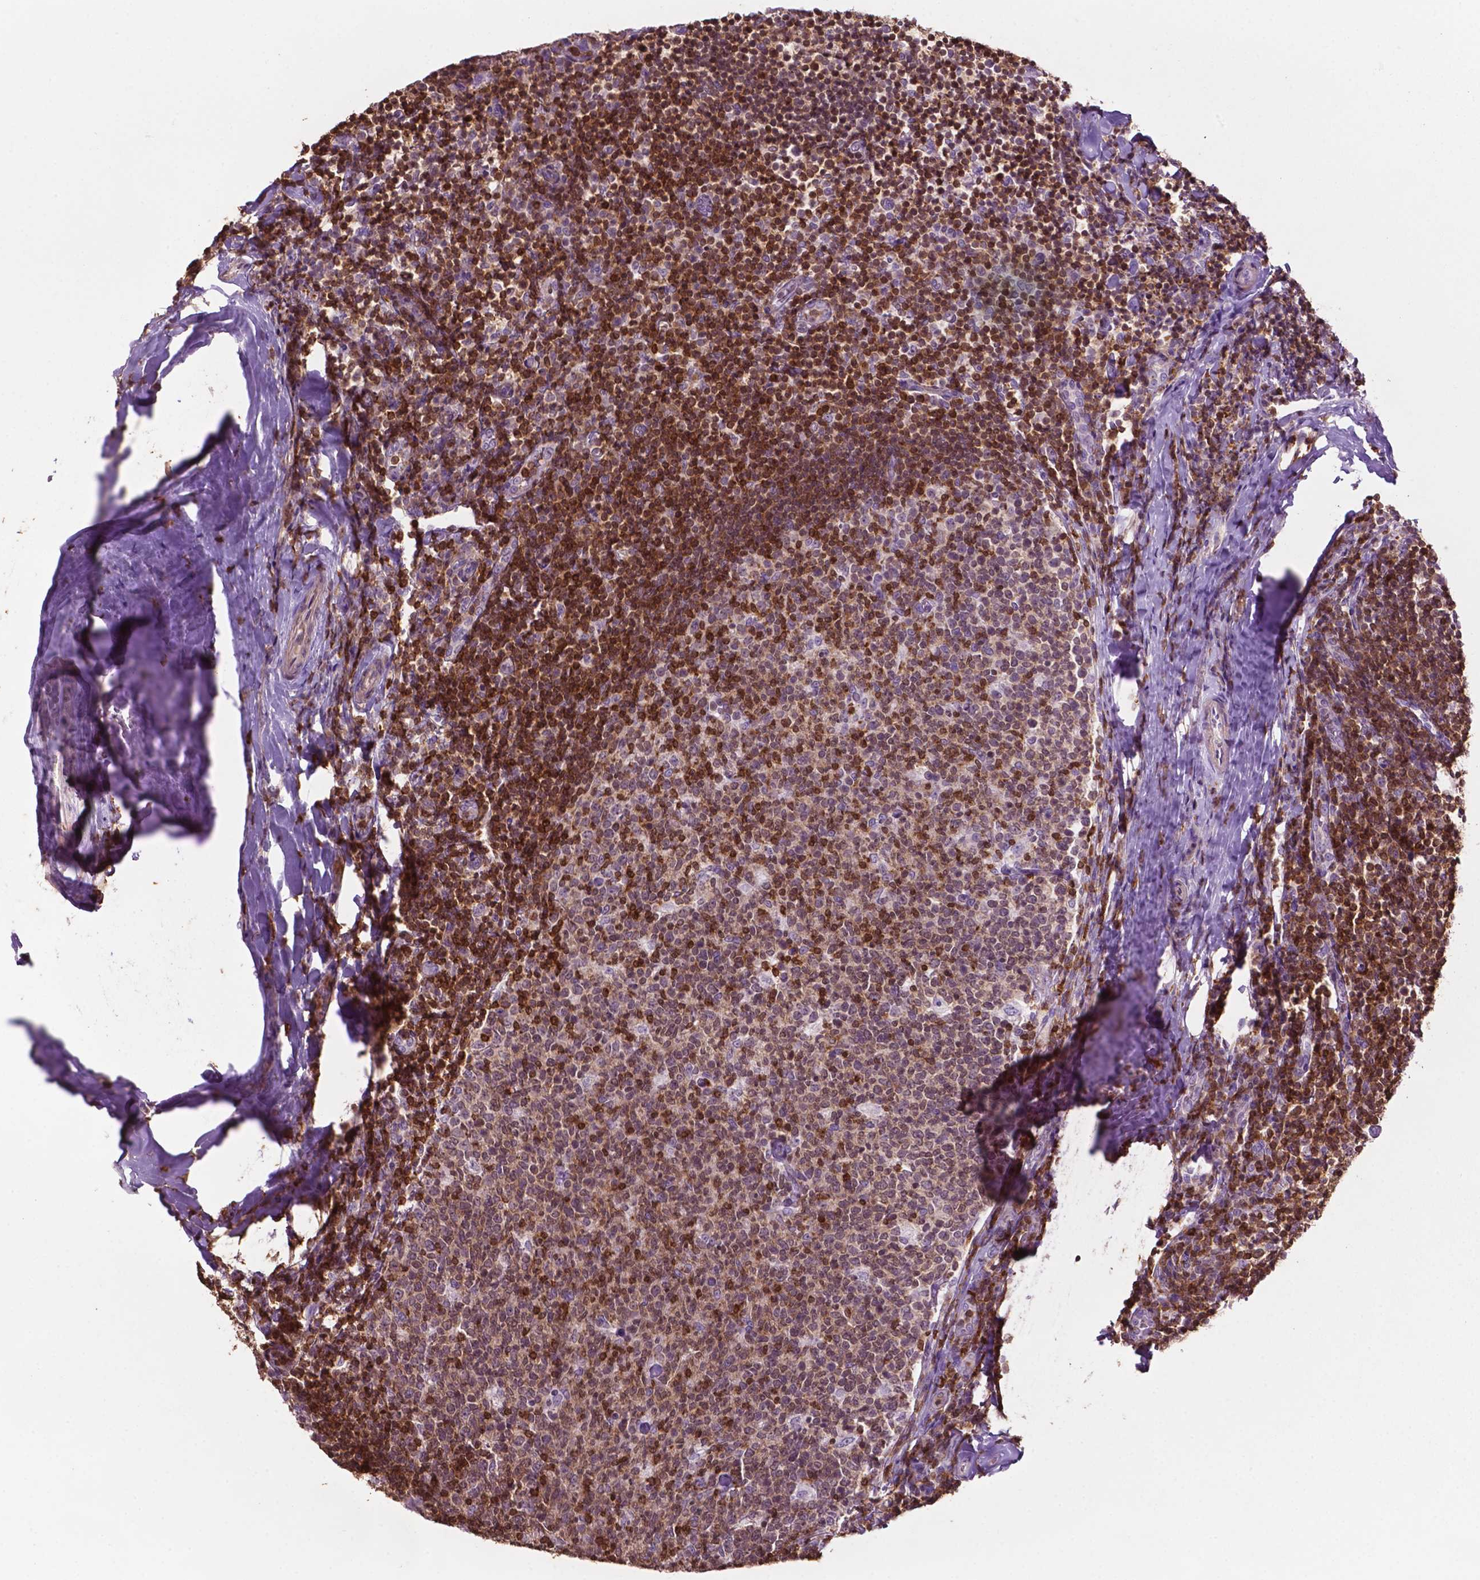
{"staining": {"intensity": "strong", "quantity": "25%-75%", "location": "cytoplasmic/membranous,nuclear"}, "tissue": "tonsil", "cell_type": "Germinal center cells", "image_type": "normal", "snomed": [{"axis": "morphology", "description": "Normal tissue, NOS"}, {"axis": "topography", "description": "Tonsil"}], "caption": "The photomicrograph displays immunohistochemical staining of unremarkable tonsil. There is strong cytoplasmic/membranous,nuclear positivity is appreciated in about 25%-75% of germinal center cells. The staining is performed using DAB brown chromogen to label protein expression. The nuclei are counter-stained blue using hematoxylin.", "gene": "TBC1D10C", "patient": {"sex": "female", "age": 10}}